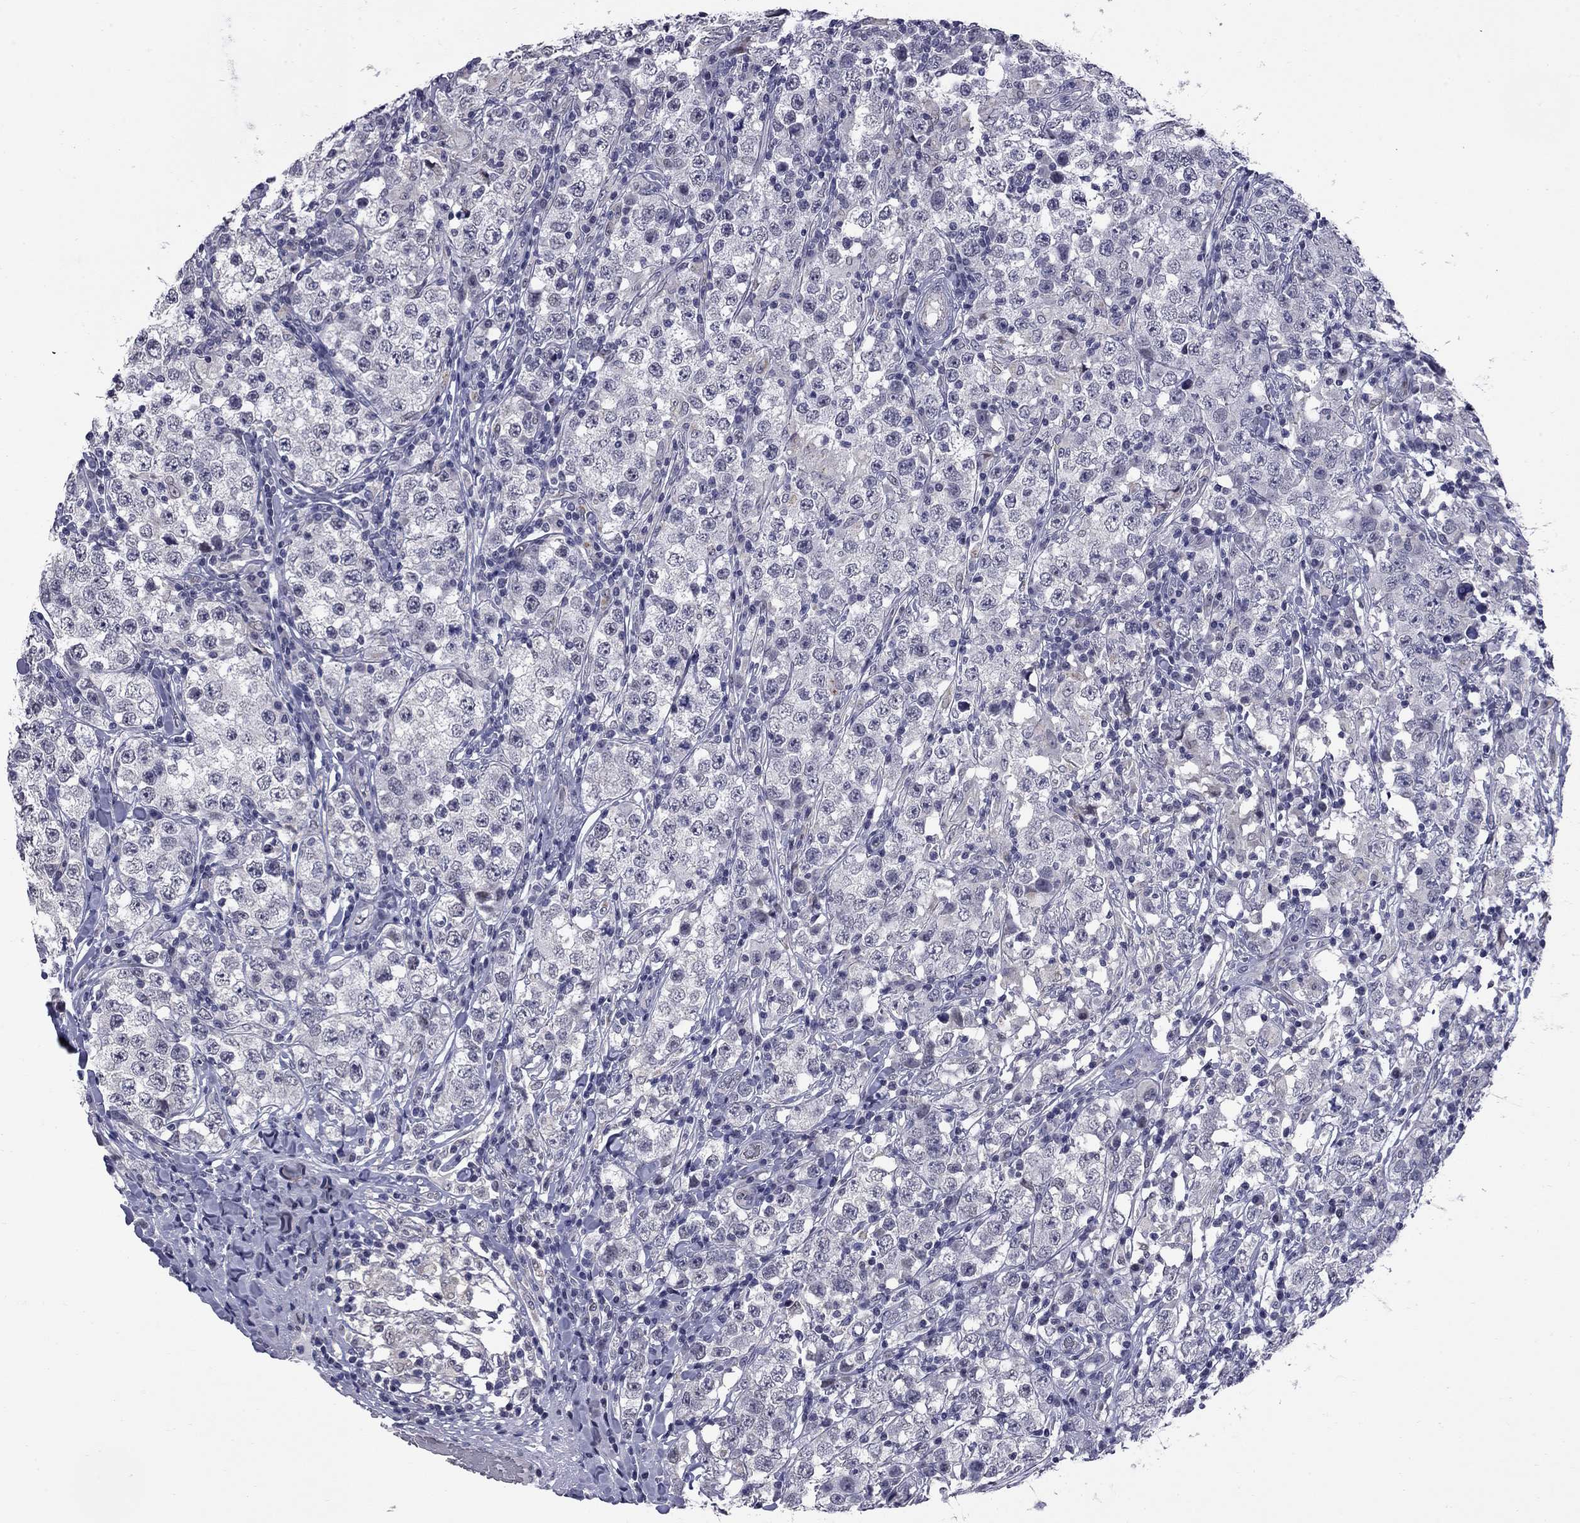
{"staining": {"intensity": "negative", "quantity": "none", "location": "none"}, "tissue": "testis cancer", "cell_type": "Tumor cells", "image_type": "cancer", "snomed": [{"axis": "morphology", "description": "Seminoma, NOS"}, {"axis": "morphology", "description": "Carcinoma, Embryonal, NOS"}, {"axis": "topography", "description": "Testis"}], "caption": "Human testis seminoma stained for a protein using IHC reveals no positivity in tumor cells.", "gene": "HTR4", "patient": {"sex": "male", "age": 41}}